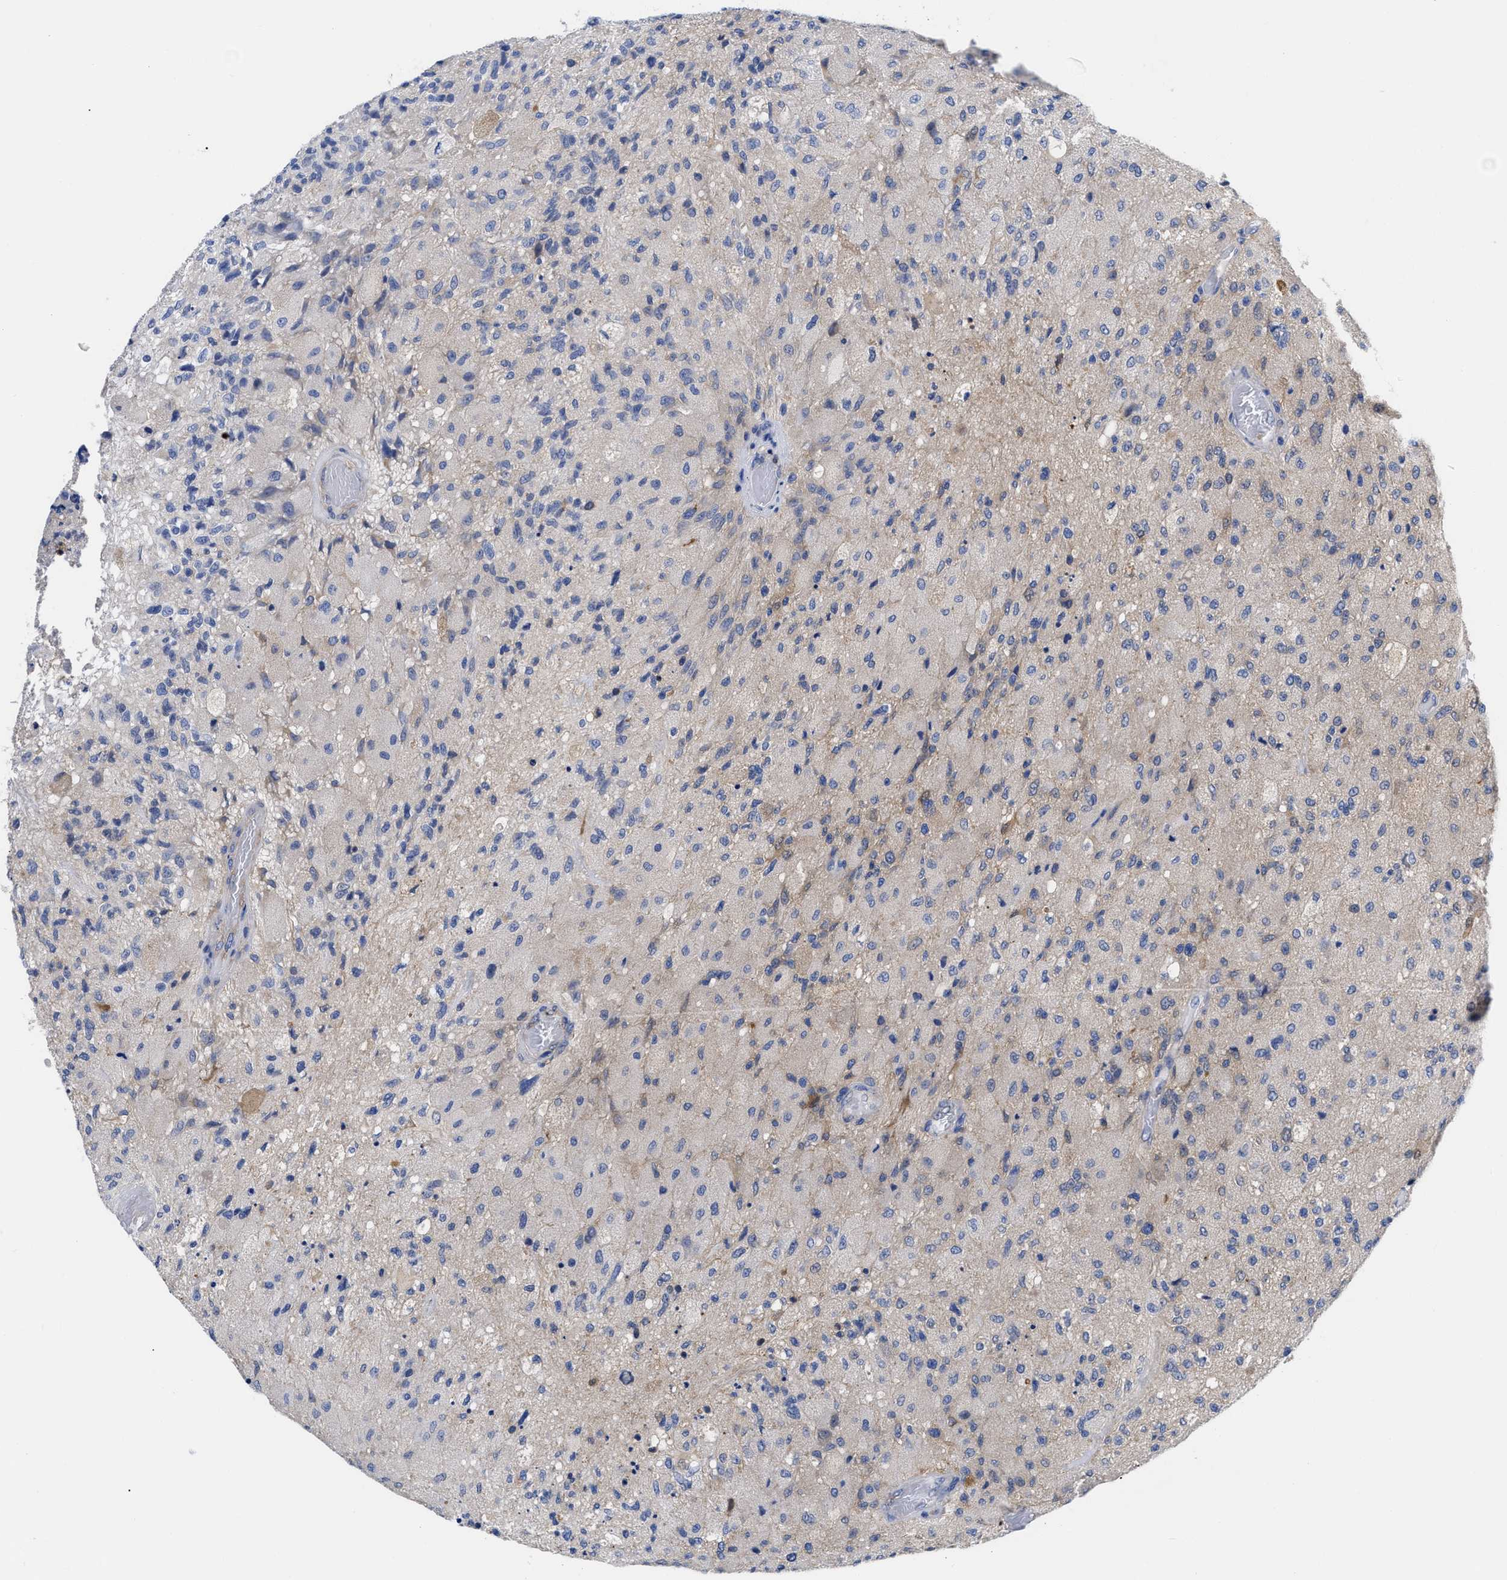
{"staining": {"intensity": "weak", "quantity": "<25%", "location": "cytoplasmic/membranous"}, "tissue": "glioma", "cell_type": "Tumor cells", "image_type": "cancer", "snomed": [{"axis": "morphology", "description": "Normal tissue, NOS"}, {"axis": "morphology", "description": "Glioma, malignant, High grade"}, {"axis": "topography", "description": "Cerebral cortex"}], "caption": "There is no significant positivity in tumor cells of malignant high-grade glioma.", "gene": "RBKS", "patient": {"sex": "male", "age": 77}}